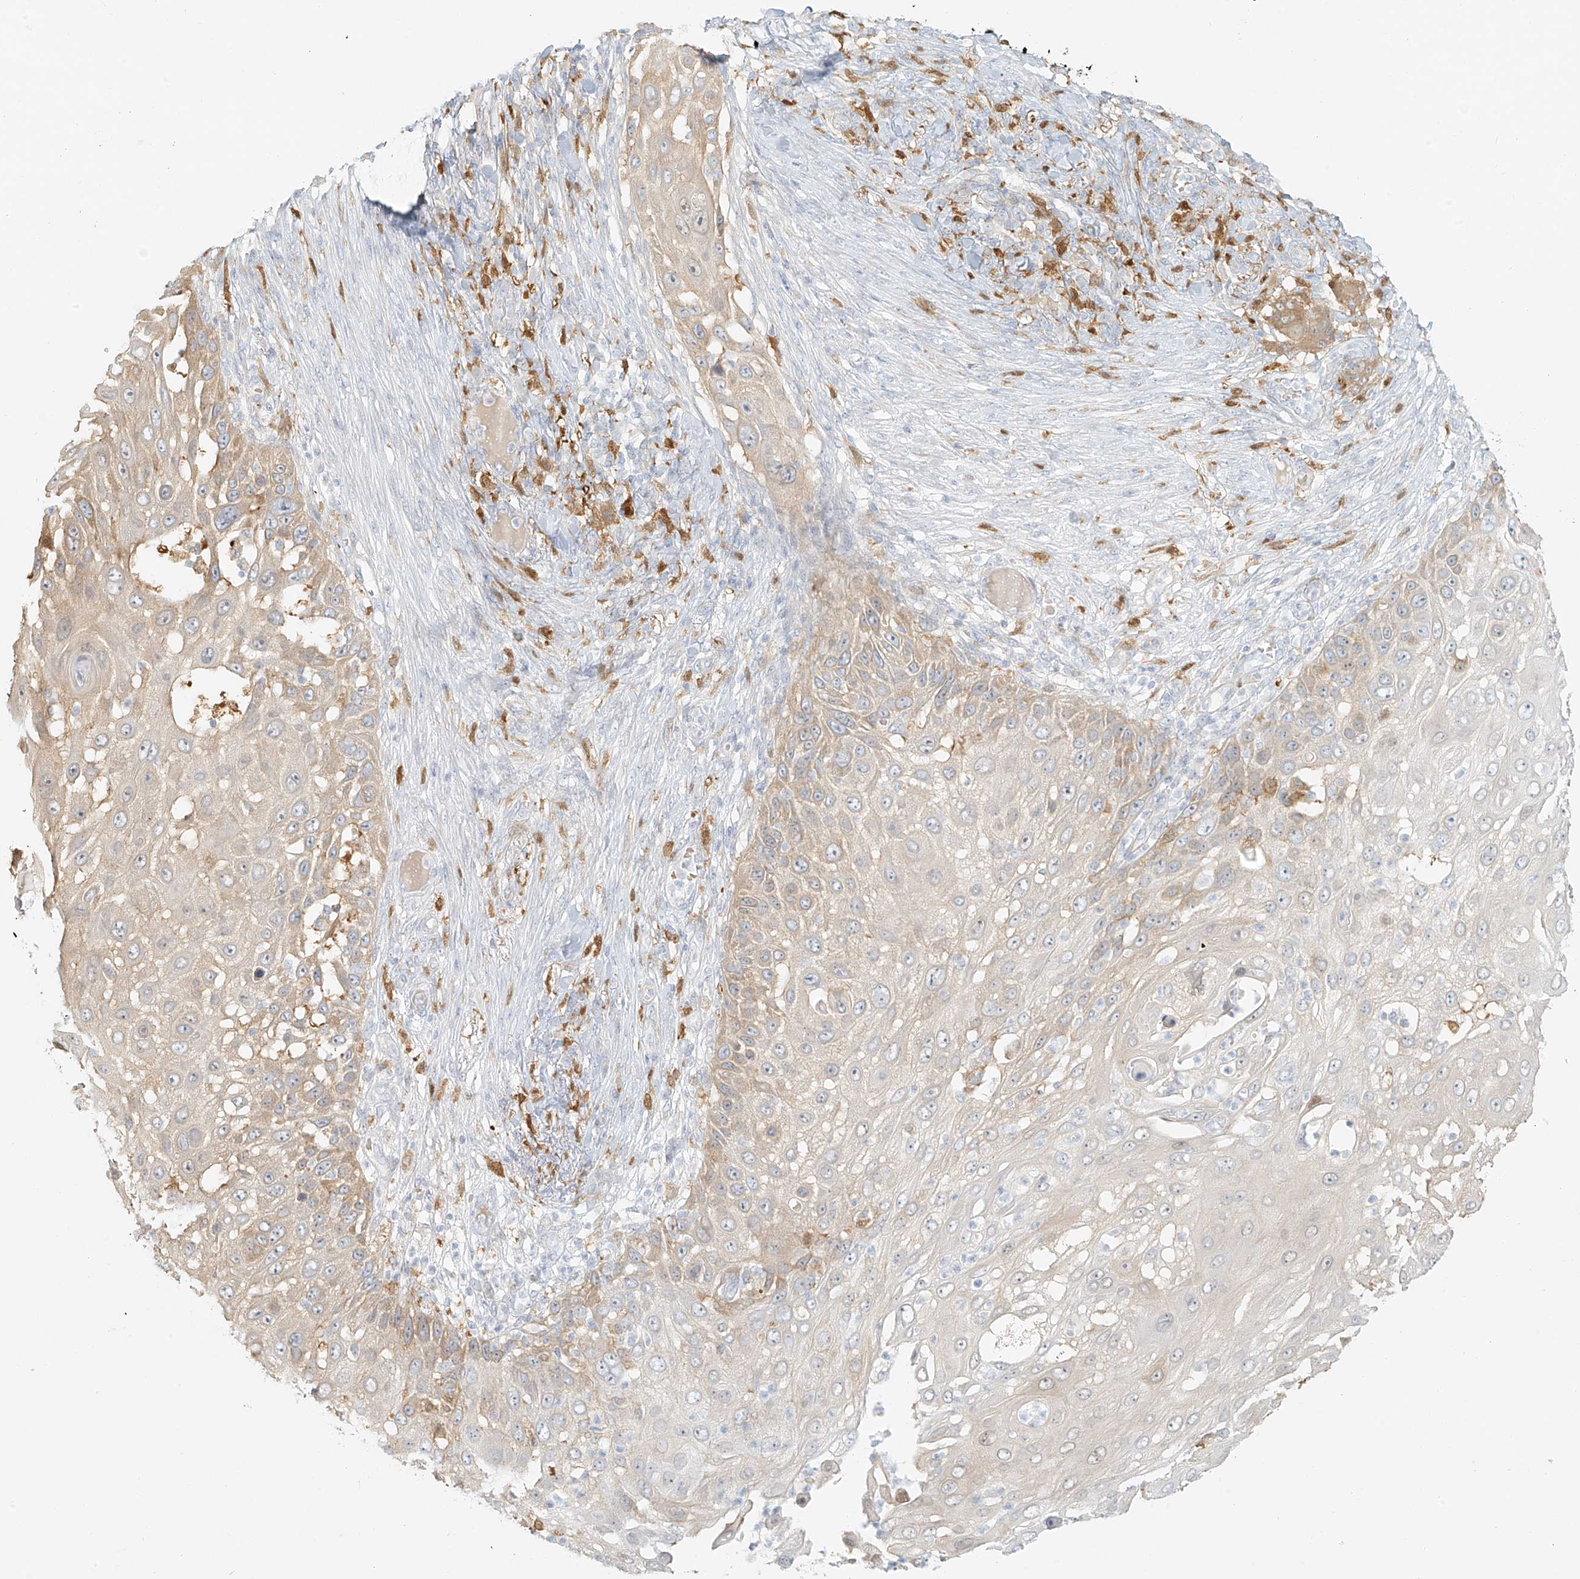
{"staining": {"intensity": "weak", "quantity": "25%-75%", "location": "cytoplasmic/membranous"}, "tissue": "skin cancer", "cell_type": "Tumor cells", "image_type": "cancer", "snomed": [{"axis": "morphology", "description": "Squamous cell carcinoma, NOS"}, {"axis": "topography", "description": "Skin"}], "caption": "Immunohistochemistry of skin cancer (squamous cell carcinoma) displays low levels of weak cytoplasmic/membranous expression in approximately 25%-75% of tumor cells.", "gene": "UPK1B", "patient": {"sex": "female", "age": 44}}